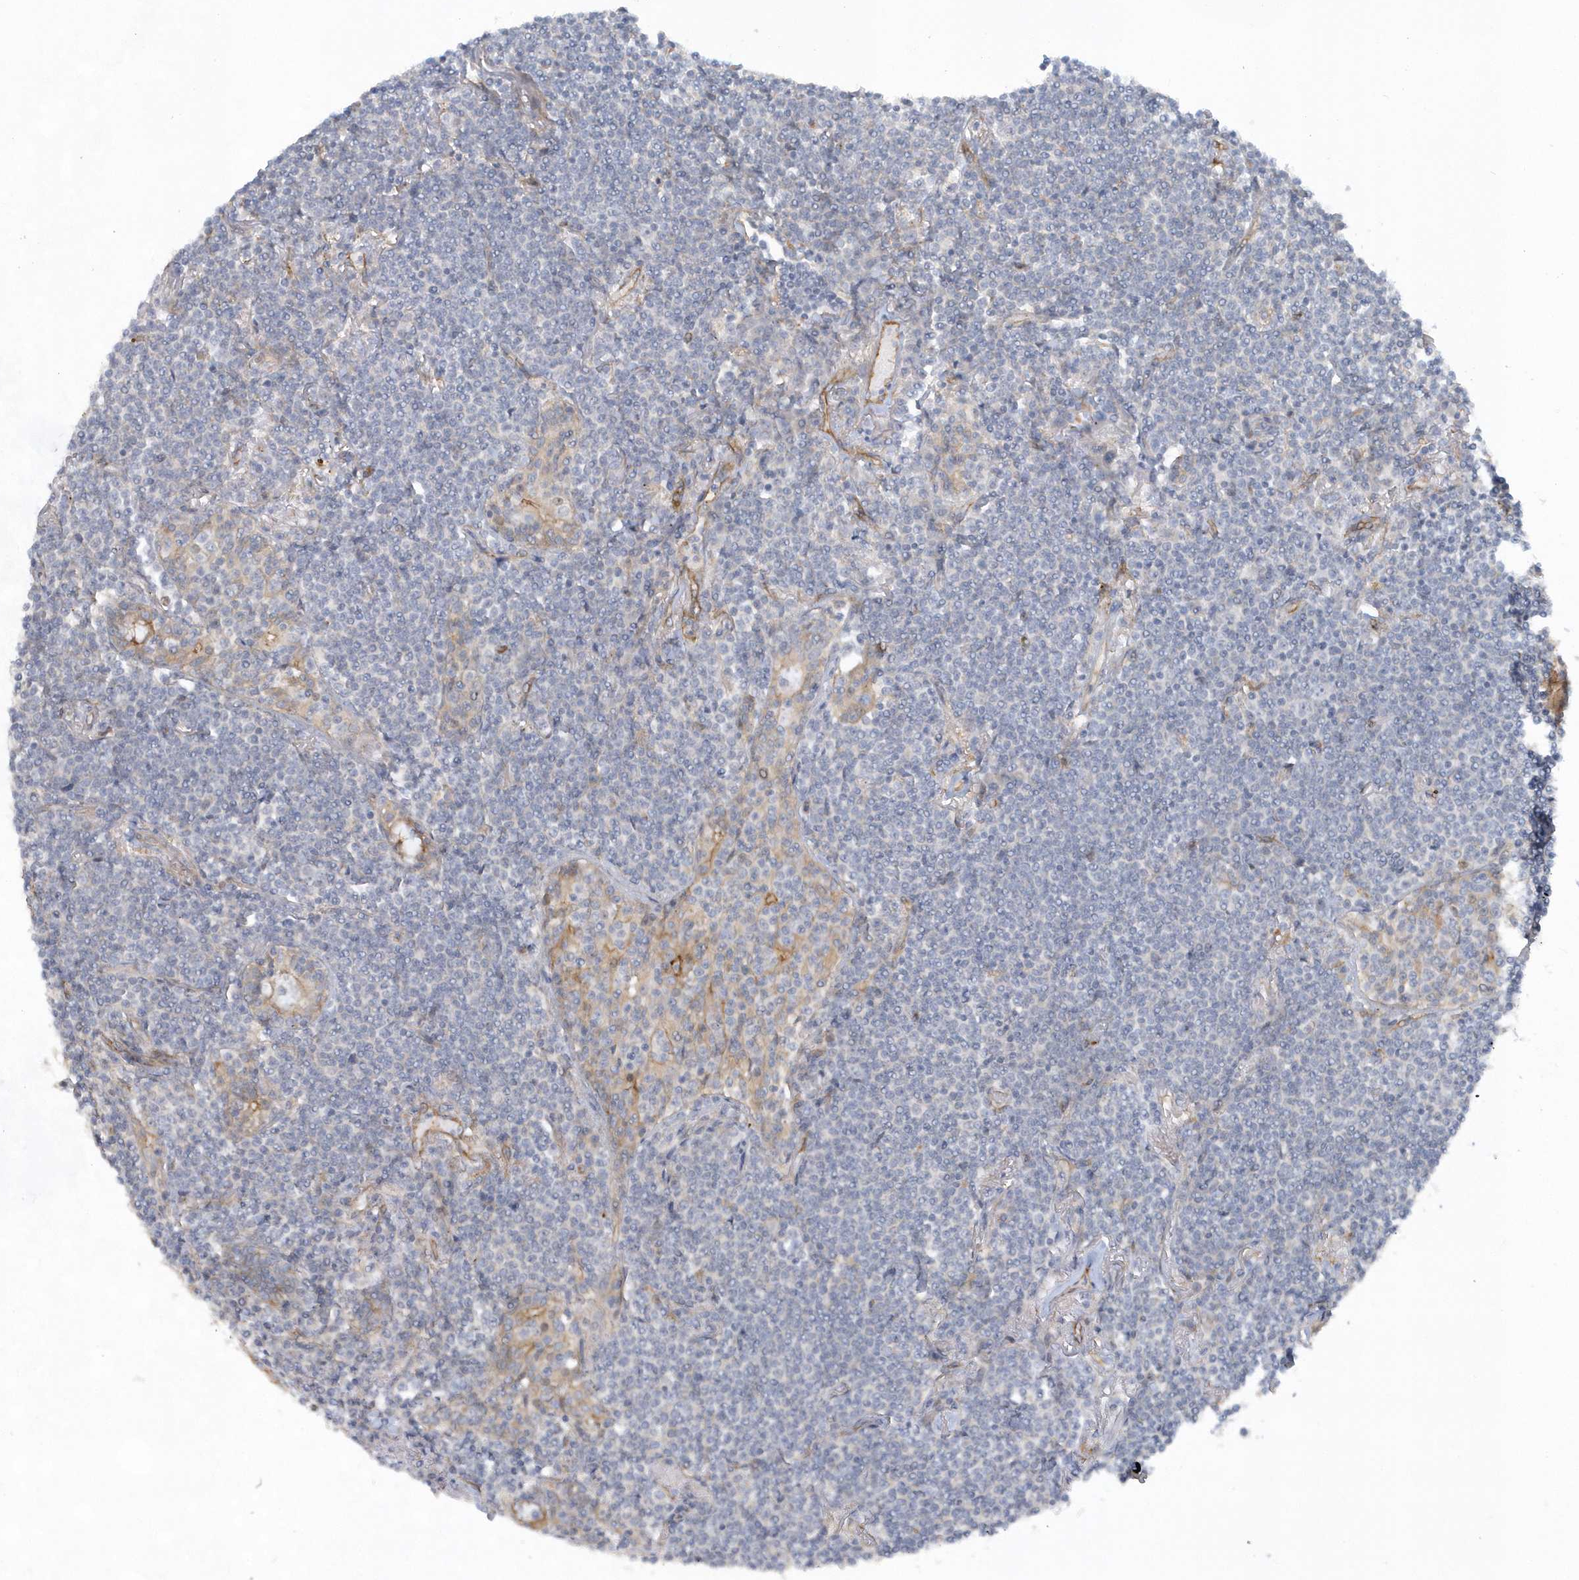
{"staining": {"intensity": "negative", "quantity": "none", "location": "none"}, "tissue": "lymphoma", "cell_type": "Tumor cells", "image_type": "cancer", "snomed": [{"axis": "morphology", "description": "Malignant lymphoma, non-Hodgkin's type, Low grade"}, {"axis": "topography", "description": "Lung"}], "caption": "A histopathology image of human malignant lymphoma, non-Hodgkin's type (low-grade) is negative for staining in tumor cells.", "gene": "RAI14", "patient": {"sex": "female", "age": 71}}